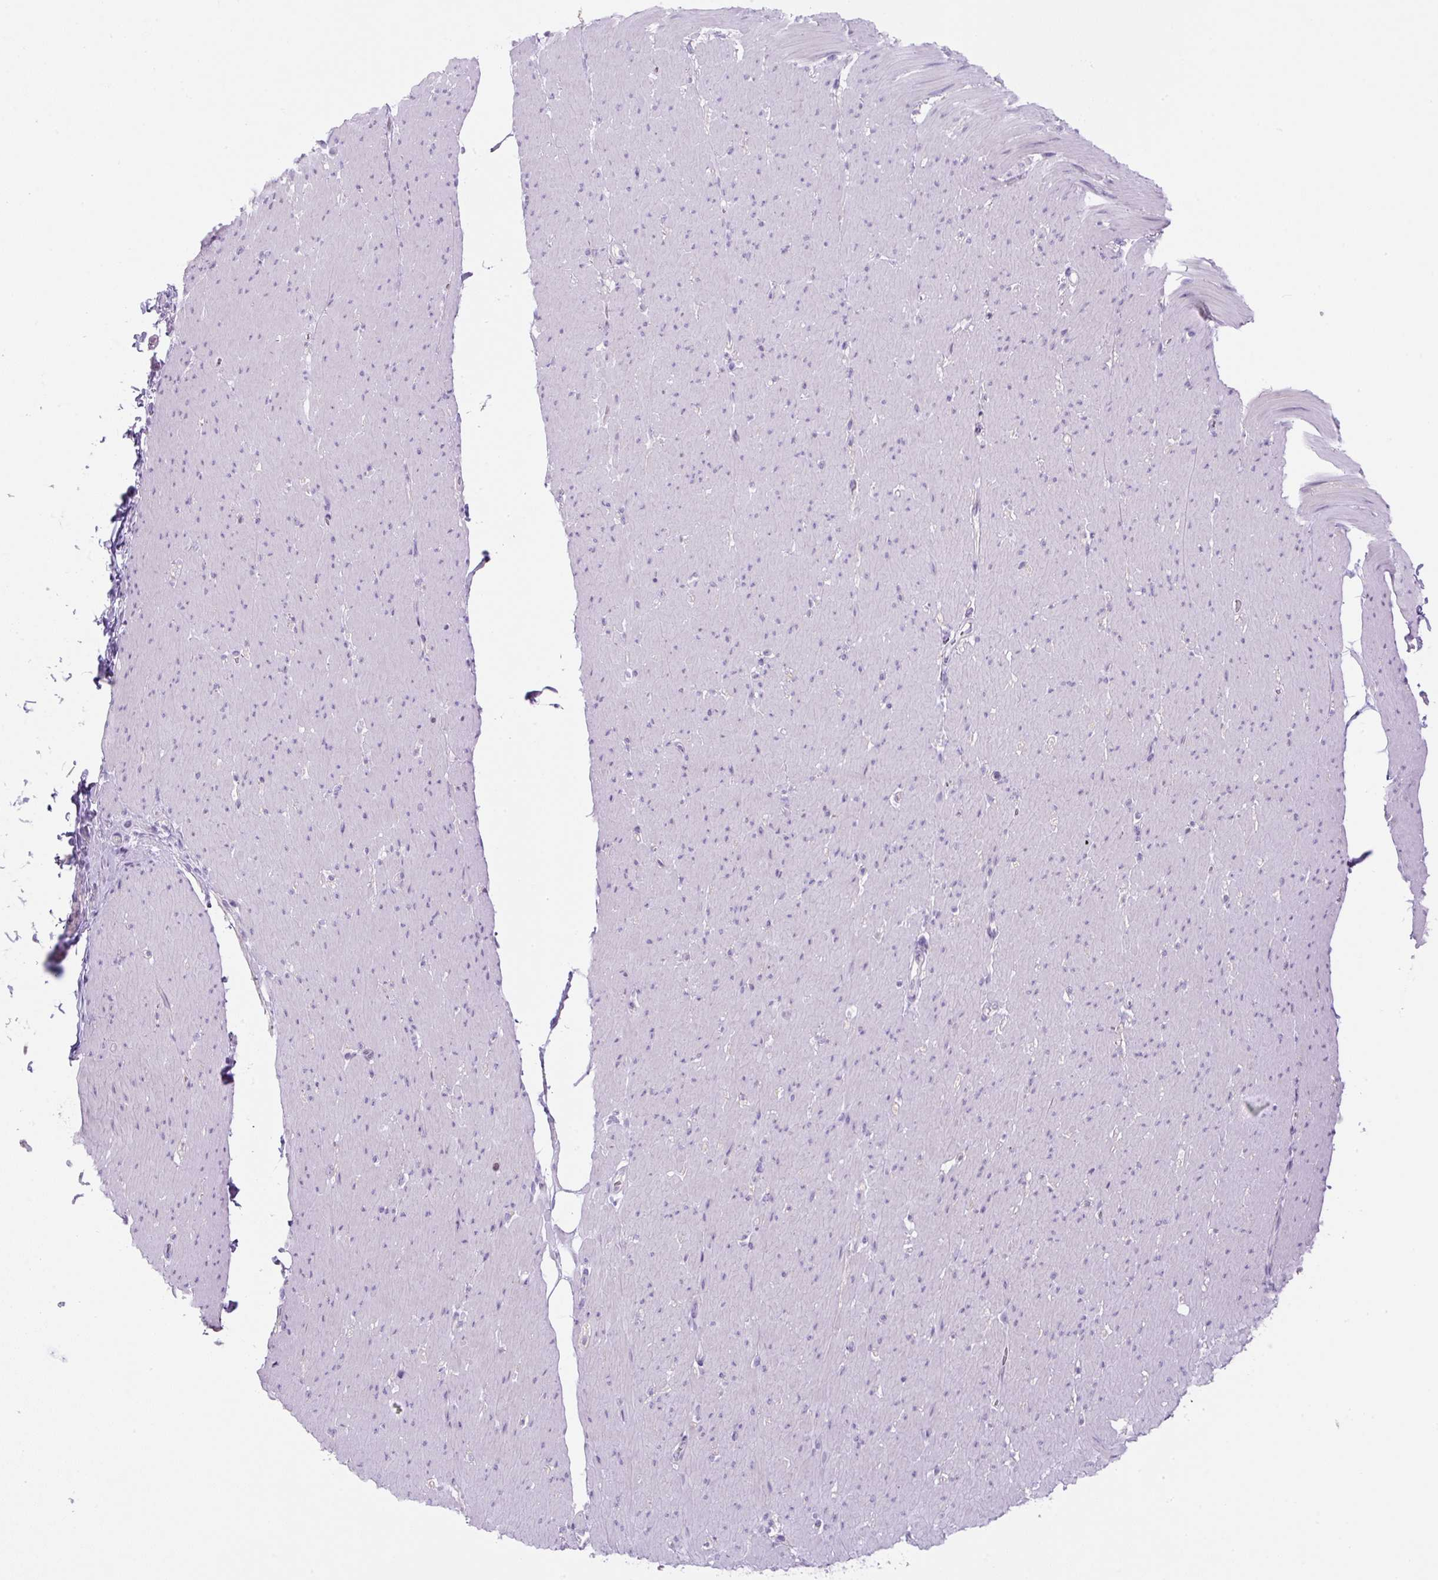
{"staining": {"intensity": "negative", "quantity": "none", "location": "none"}, "tissue": "smooth muscle", "cell_type": "Smooth muscle cells", "image_type": "normal", "snomed": [{"axis": "morphology", "description": "Normal tissue, NOS"}, {"axis": "topography", "description": "Smooth muscle"}, {"axis": "topography", "description": "Rectum"}], "caption": "Smooth muscle cells are negative for protein expression in benign human smooth muscle. (DAB immunohistochemistry with hematoxylin counter stain).", "gene": "ADAMTS19", "patient": {"sex": "male", "age": 53}}